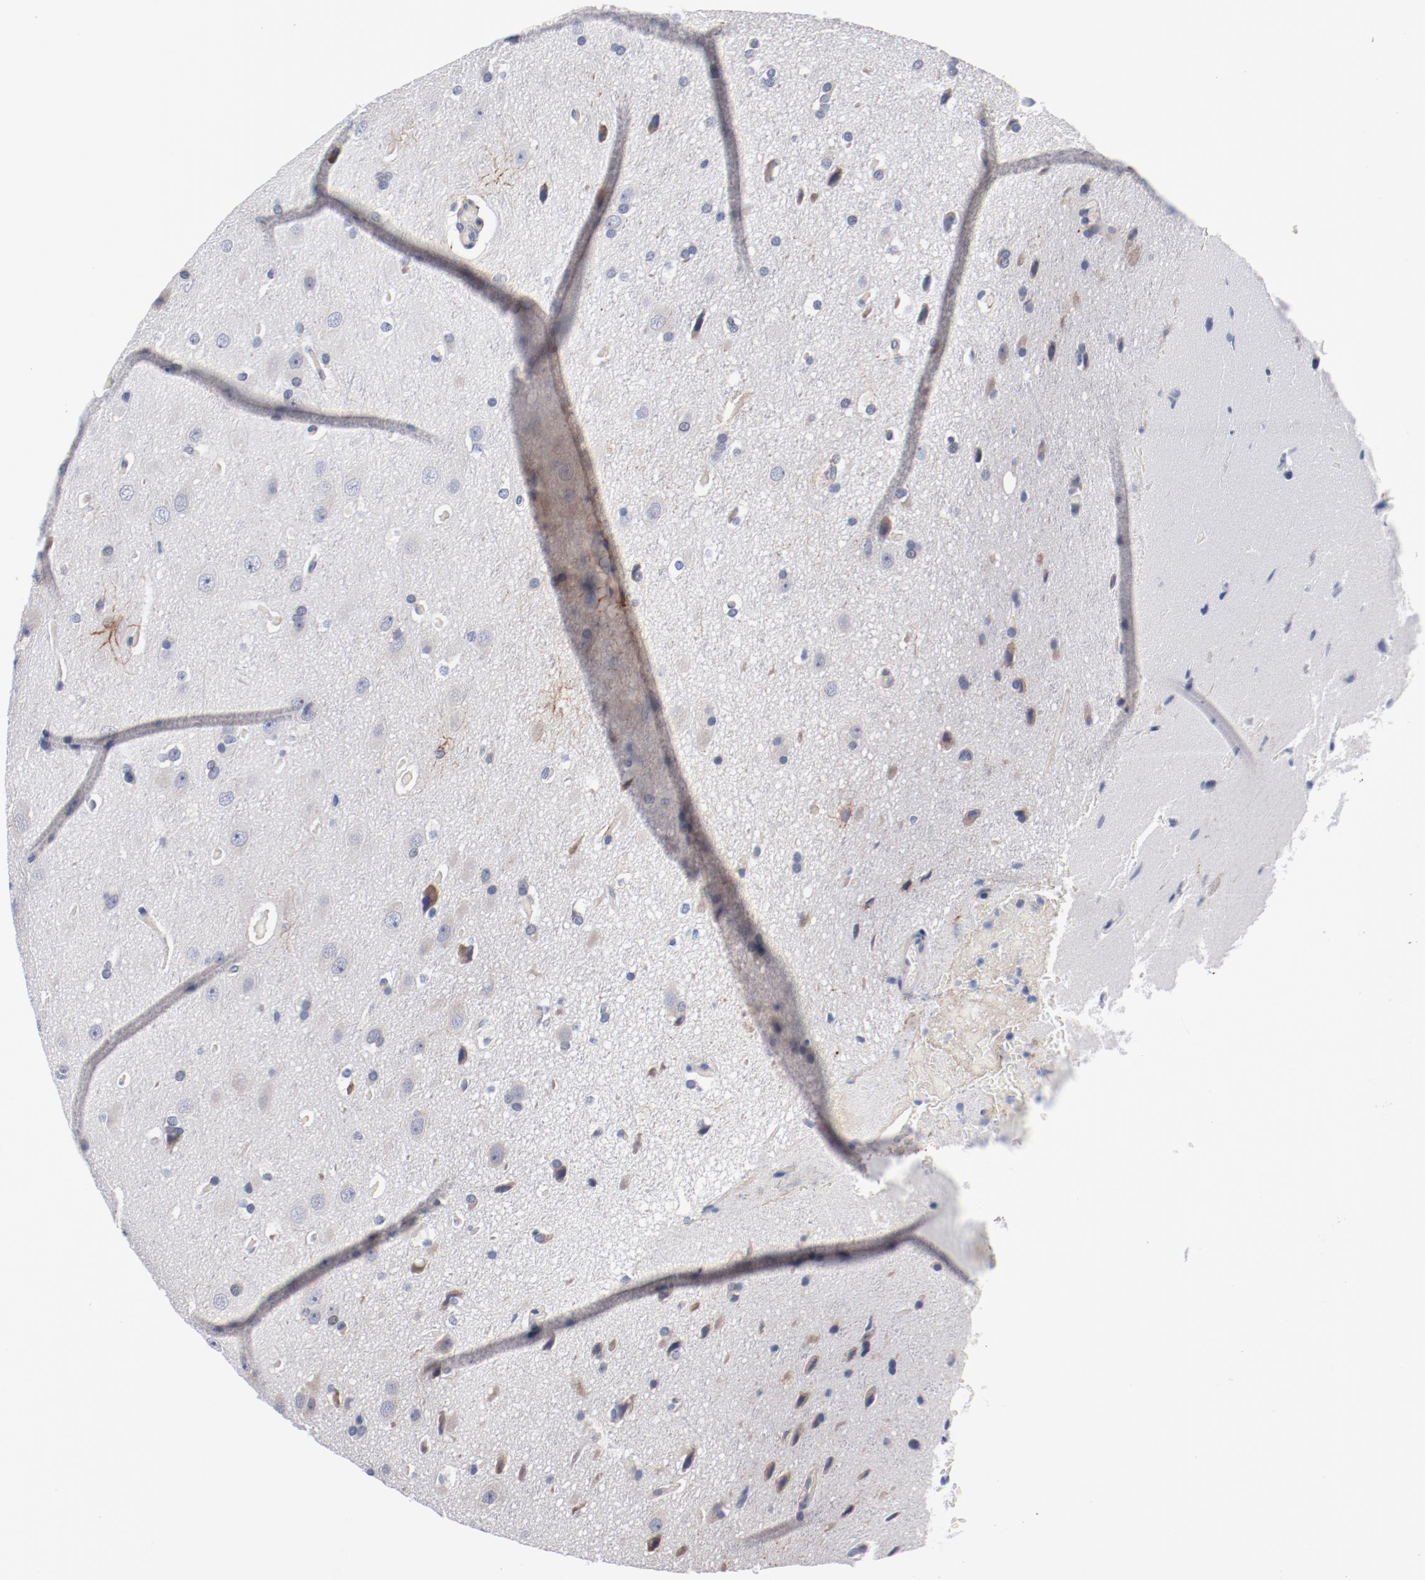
{"staining": {"intensity": "weak", "quantity": "<25%", "location": "cytoplasmic/membranous"}, "tissue": "glioma", "cell_type": "Tumor cells", "image_type": "cancer", "snomed": [{"axis": "morphology", "description": "Glioma, malignant, Low grade"}, {"axis": "topography", "description": "Cerebral cortex"}], "caption": "Immunohistochemistry image of human glioma stained for a protein (brown), which displays no positivity in tumor cells.", "gene": "KCNK13", "patient": {"sex": "female", "age": 47}}